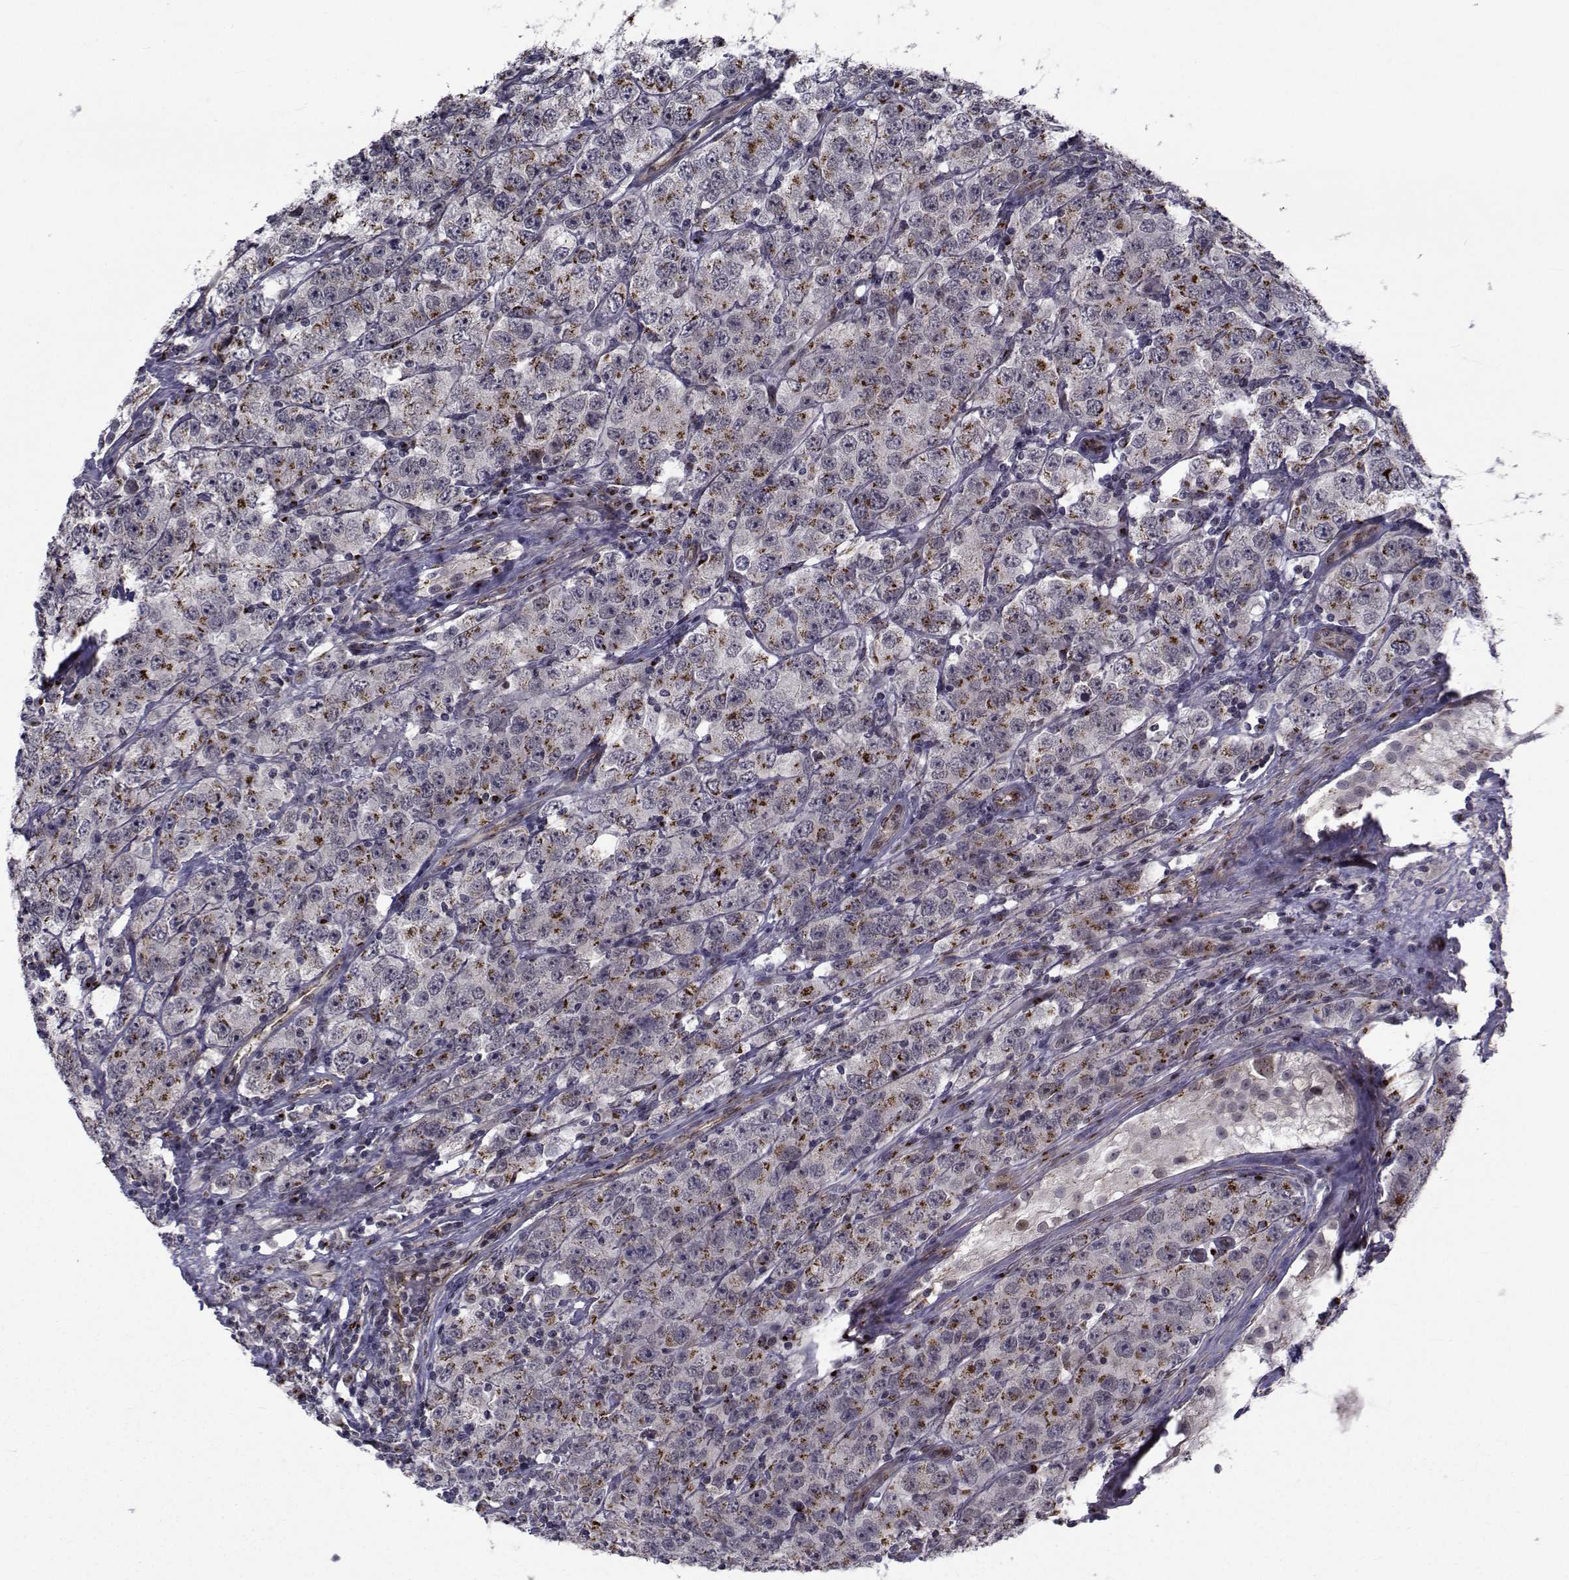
{"staining": {"intensity": "moderate", "quantity": "25%-75%", "location": "cytoplasmic/membranous"}, "tissue": "testis cancer", "cell_type": "Tumor cells", "image_type": "cancer", "snomed": [{"axis": "morphology", "description": "Seminoma, NOS"}, {"axis": "topography", "description": "Testis"}], "caption": "A high-resolution photomicrograph shows IHC staining of testis cancer (seminoma), which reveals moderate cytoplasmic/membranous staining in about 25%-75% of tumor cells.", "gene": "ATP6V1C2", "patient": {"sex": "male", "age": 52}}